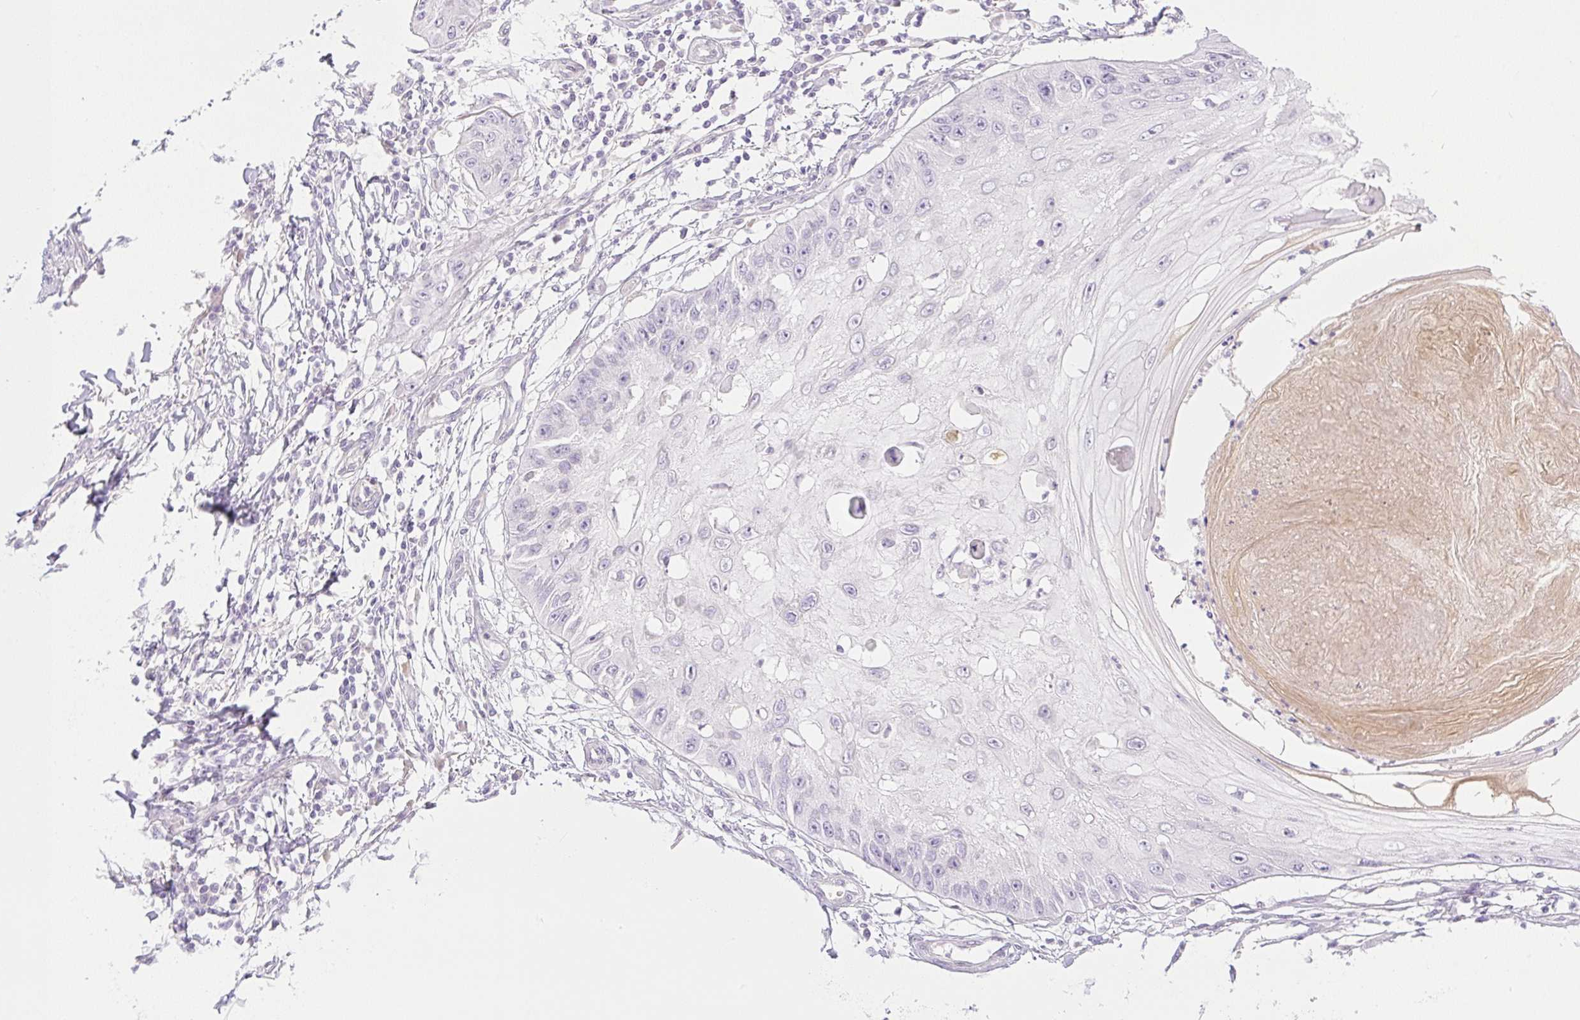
{"staining": {"intensity": "negative", "quantity": "none", "location": "none"}, "tissue": "skin cancer", "cell_type": "Tumor cells", "image_type": "cancer", "snomed": [{"axis": "morphology", "description": "Squamous cell carcinoma, NOS"}, {"axis": "topography", "description": "Skin"}], "caption": "Immunohistochemical staining of skin cancer reveals no significant expression in tumor cells.", "gene": "MIA2", "patient": {"sex": "male", "age": 70}}